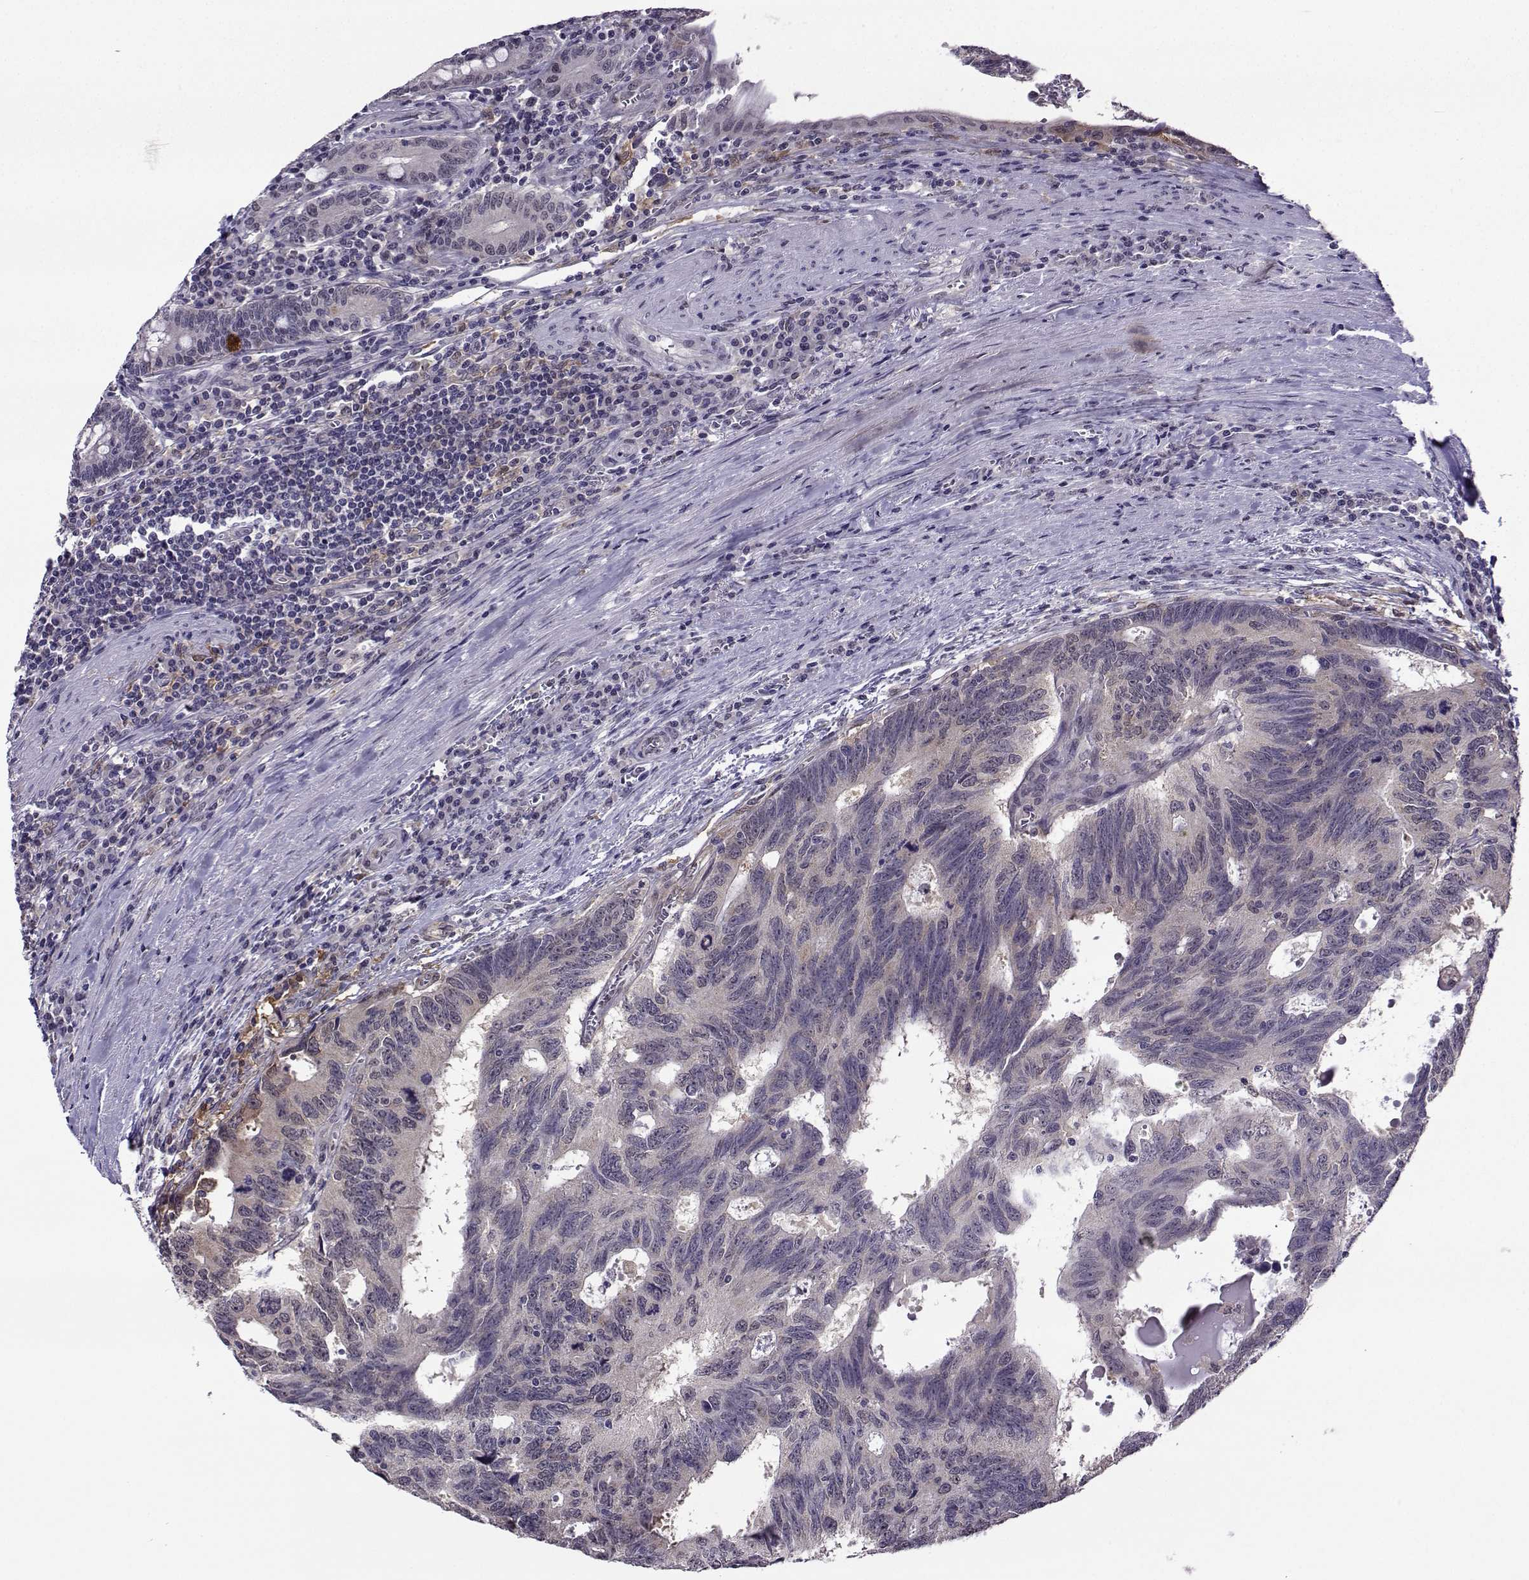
{"staining": {"intensity": "weak", "quantity": "<25%", "location": "cytoplasmic/membranous"}, "tissue": "colorectal cancer", "cell_type": "Tumor cells", "image_type": "cancer", "snomed": [{"axis": "morphology", "description": "Adenocarcinoma, NOS"}, {"axis": "topography", "description": "Colon"}], "caption": "Immunohistochemical staining of human colorectal adenocarcinoma reveals no significant staining in tumor cells.", "gene": "DDX20", "patient": {"sex": "female", "age": 77}}